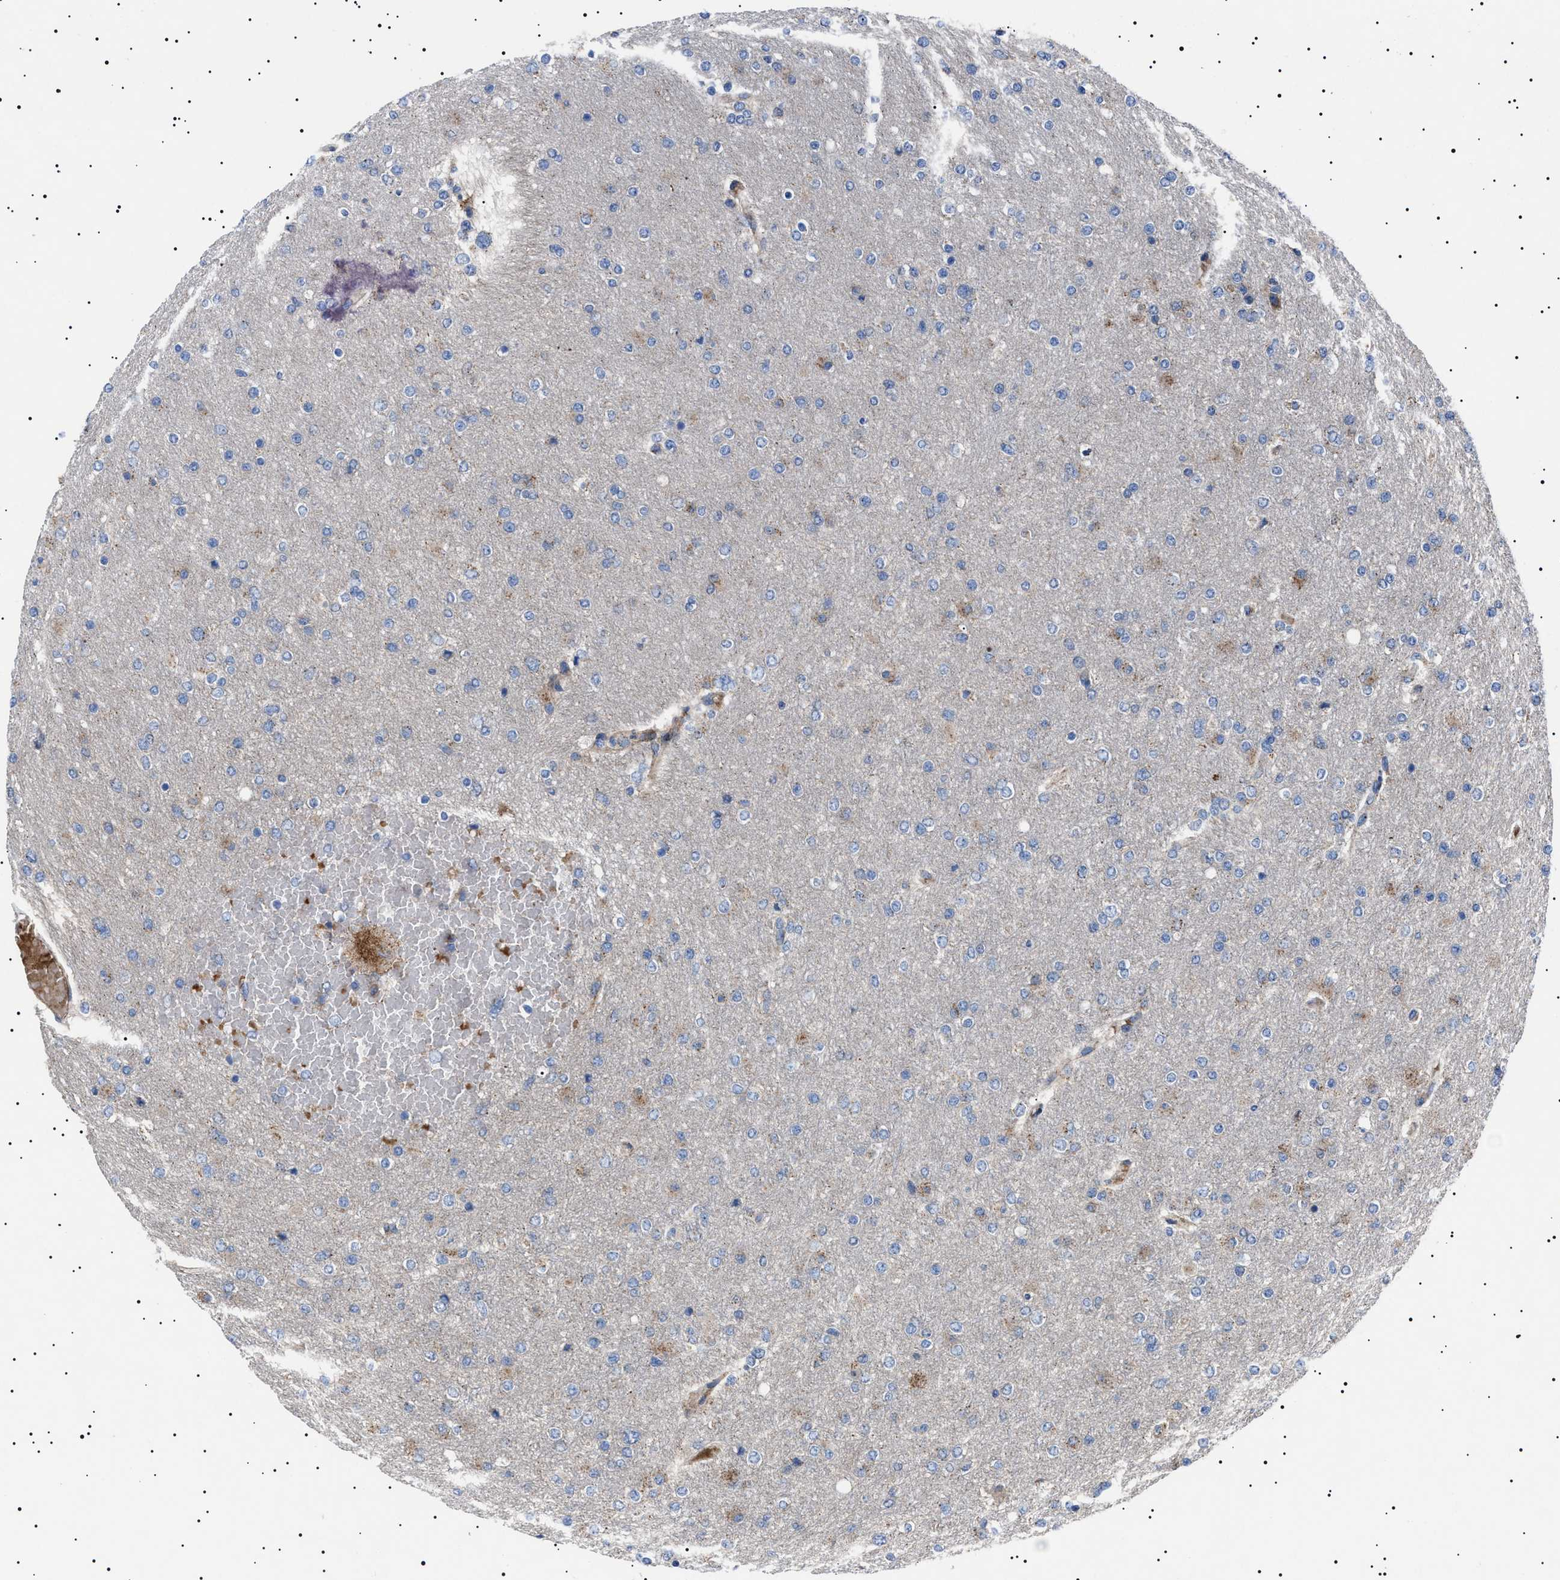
{"staining": {"intensity": "moderate", "quantity": "<25%", "location": "cytoplasmic/membranous"}, "tissue": "glioma", "cell_type": "Tumor cells", "image_type": "cancer", "snomed": [{"axis": "morphology", "description": "Glioma, malignant, High grade"}, {"axis": "topography", "description": "Cerebral cortex"}], "caption": "The image exhibits a brown stain indicating the presence of a protein in the cytoplasmic/membranous of tumor cells in malignant glioma (high-grade).", "gene": "NEU1", "patient": {"sex": "female", "age": 36}}